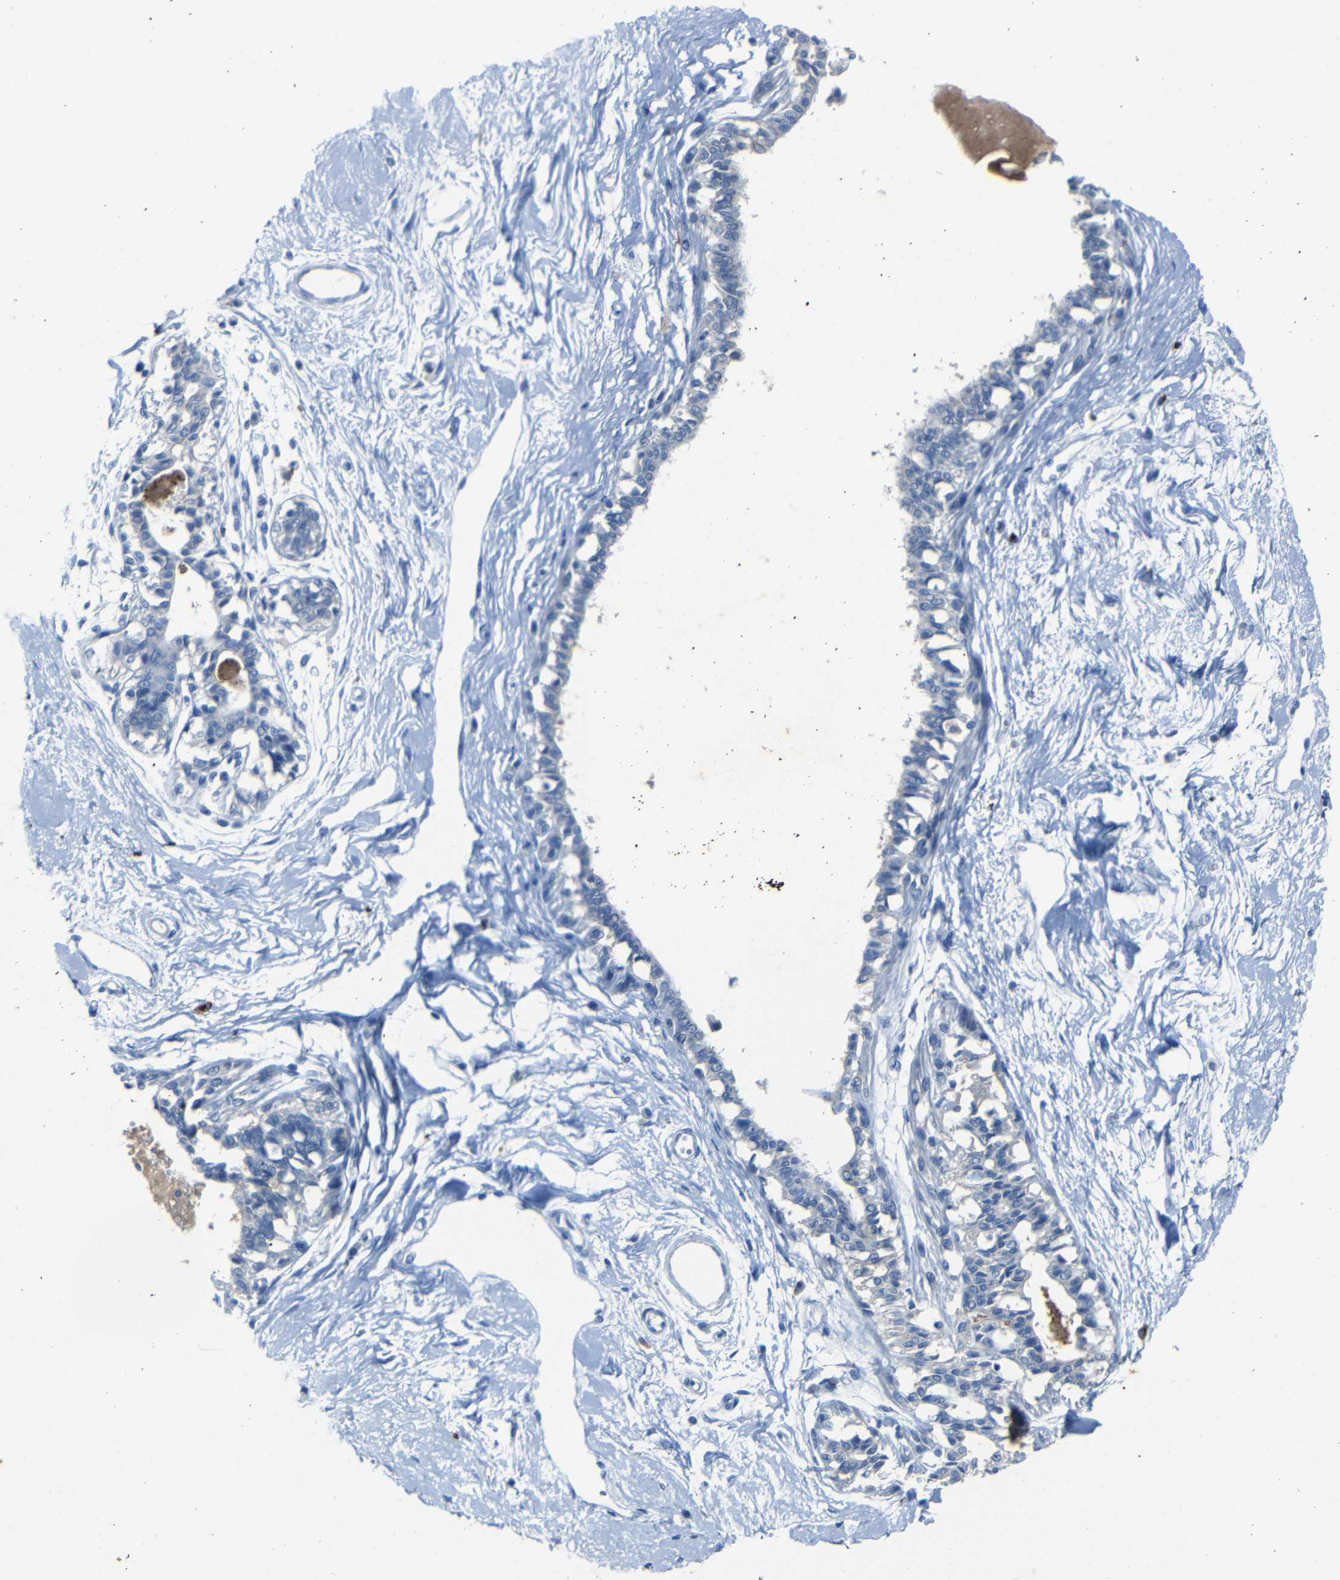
{"staining": {"intensity": "moderate", "quantity": "<25%", "location": "cytoplasmic/membranous"}, "tissue": "breast", "cell_type": "Adipocytes", "image_type": "normal", "snomed": [{"axis": "morphology", "description": "Normal tissue, NOS"}, {"axis": "topography", "description": "Breast"}], "caption": "IHC photomicrograph of benign human breast stained for a protein (brown), which reveals low levels of moderate cytoplasmic/membranous expression in approximately <25% of adipocytes.", "gene": "CLDN11", "patient": {"sex": "female", "age": 45}}